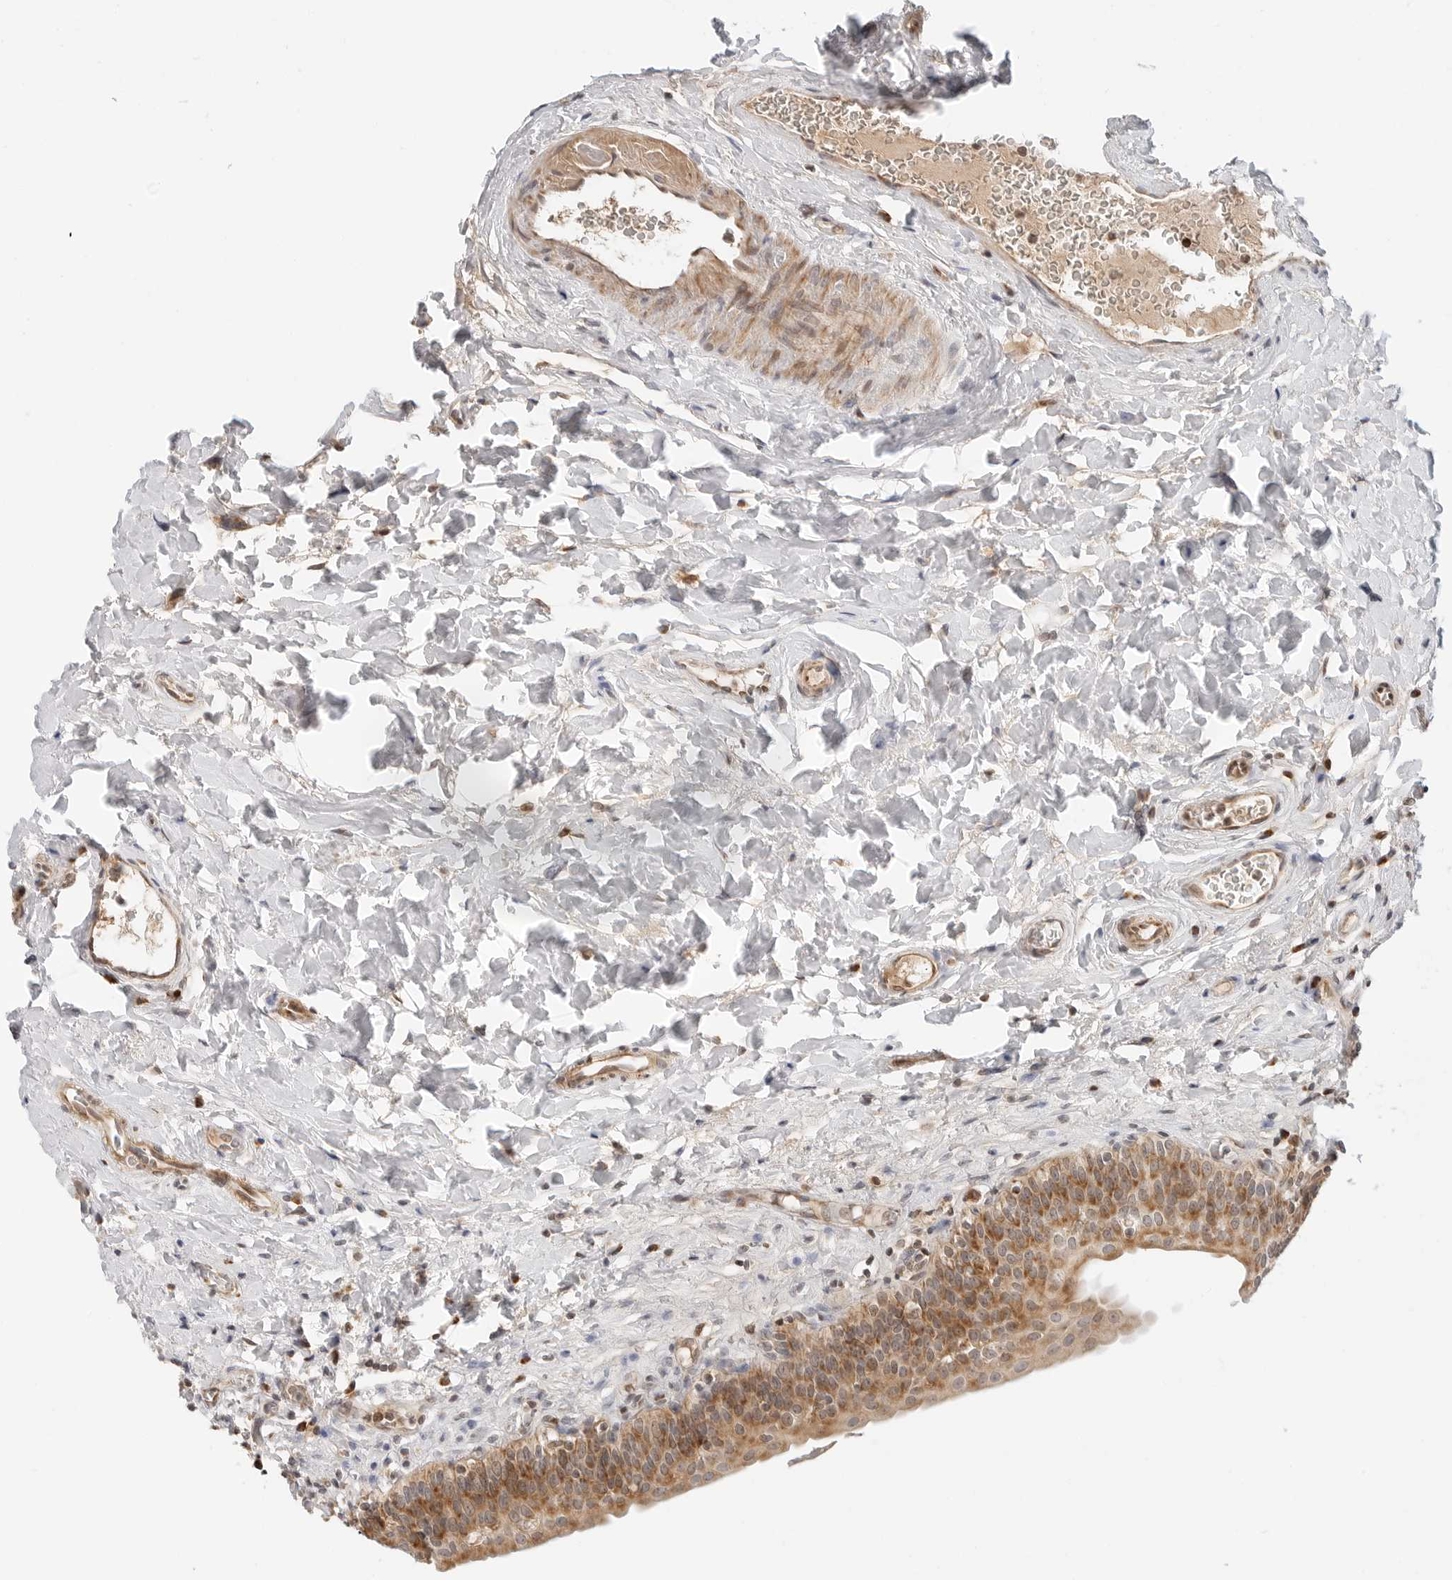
{"staining": {"intensity": "moderate", "quantity": ">75%", "location": "cytoplasmic/membranous"}, "tissue": "urinary bladder", "cell_type": "Urothelial cells", "image_type": "normal", "snomed": [{"axis": "morphology", "description": "Normal tissue, NOS"}, {"axis": "topography", "description": "Urinary bladder"}], "caption": "Immunohistochemical staining of normal urinary bladder displays moderate cytoplasmic/membranous protein positivity in approximately >75% of urothelial cells. Using DAB (3,3'-diaminobenzidine) (brown) and hematoxylin (blue) stains, captured at high magnification using brightfield microscopy.", "gene": "DYRK4", "patient": {"sex": "male", "age": 83}}